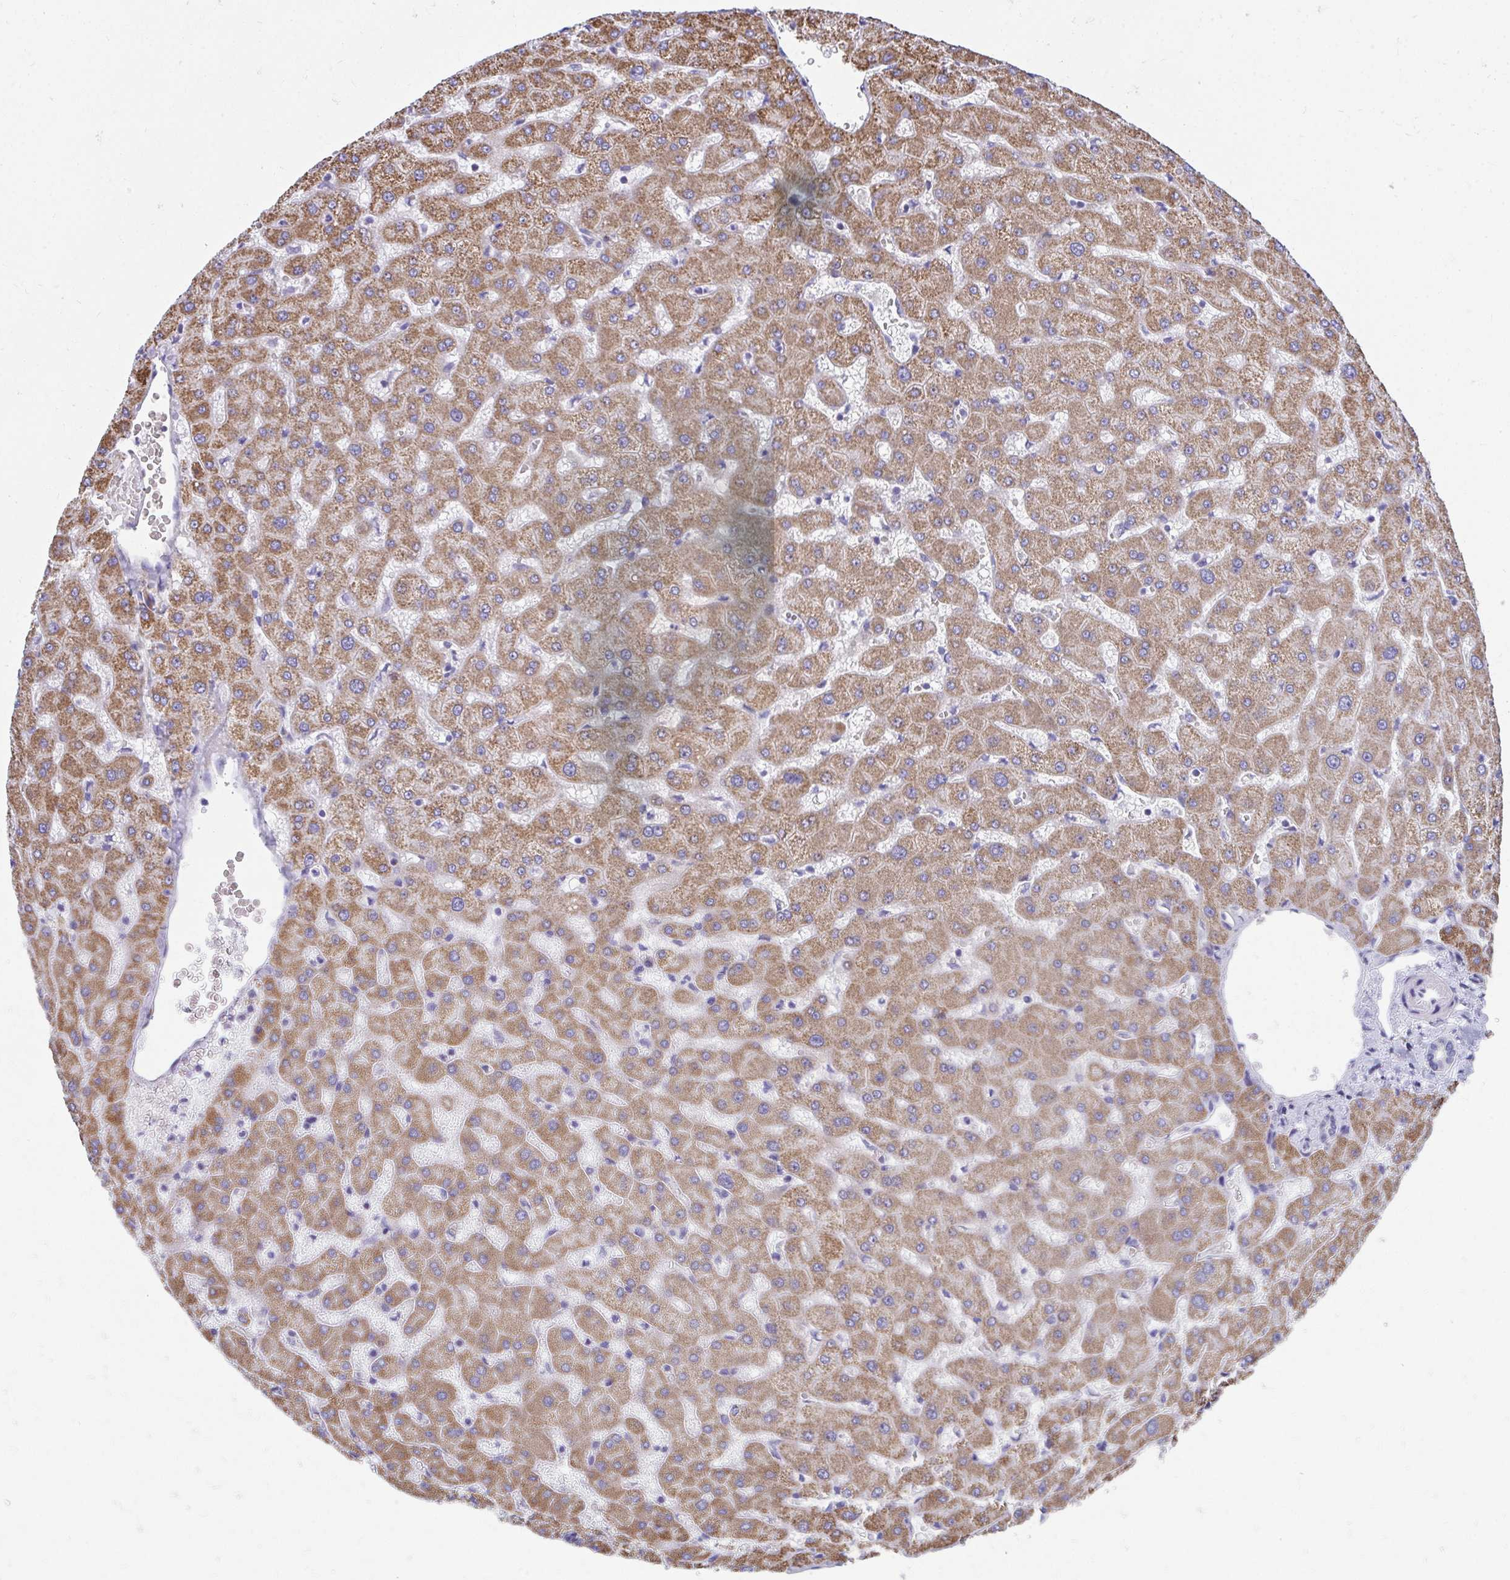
{"staining": {"intensity": "negative", "quantity": "none", "location": "none"}, "tissue": "liver", "cell_type": "Cholangiocytes", "image_type": "normal", "snomed": [{"axis": "morphology", "description": "Normal tissue, NOS"}, {"axis": "topography", "description": "Liver"}], "caption": "Unremarkable liver was stained to show a protein in brown. There is no significant expression in cholangiocytes.", "gene": "IL37", "patient": {"sex": "female", "age": 63}}